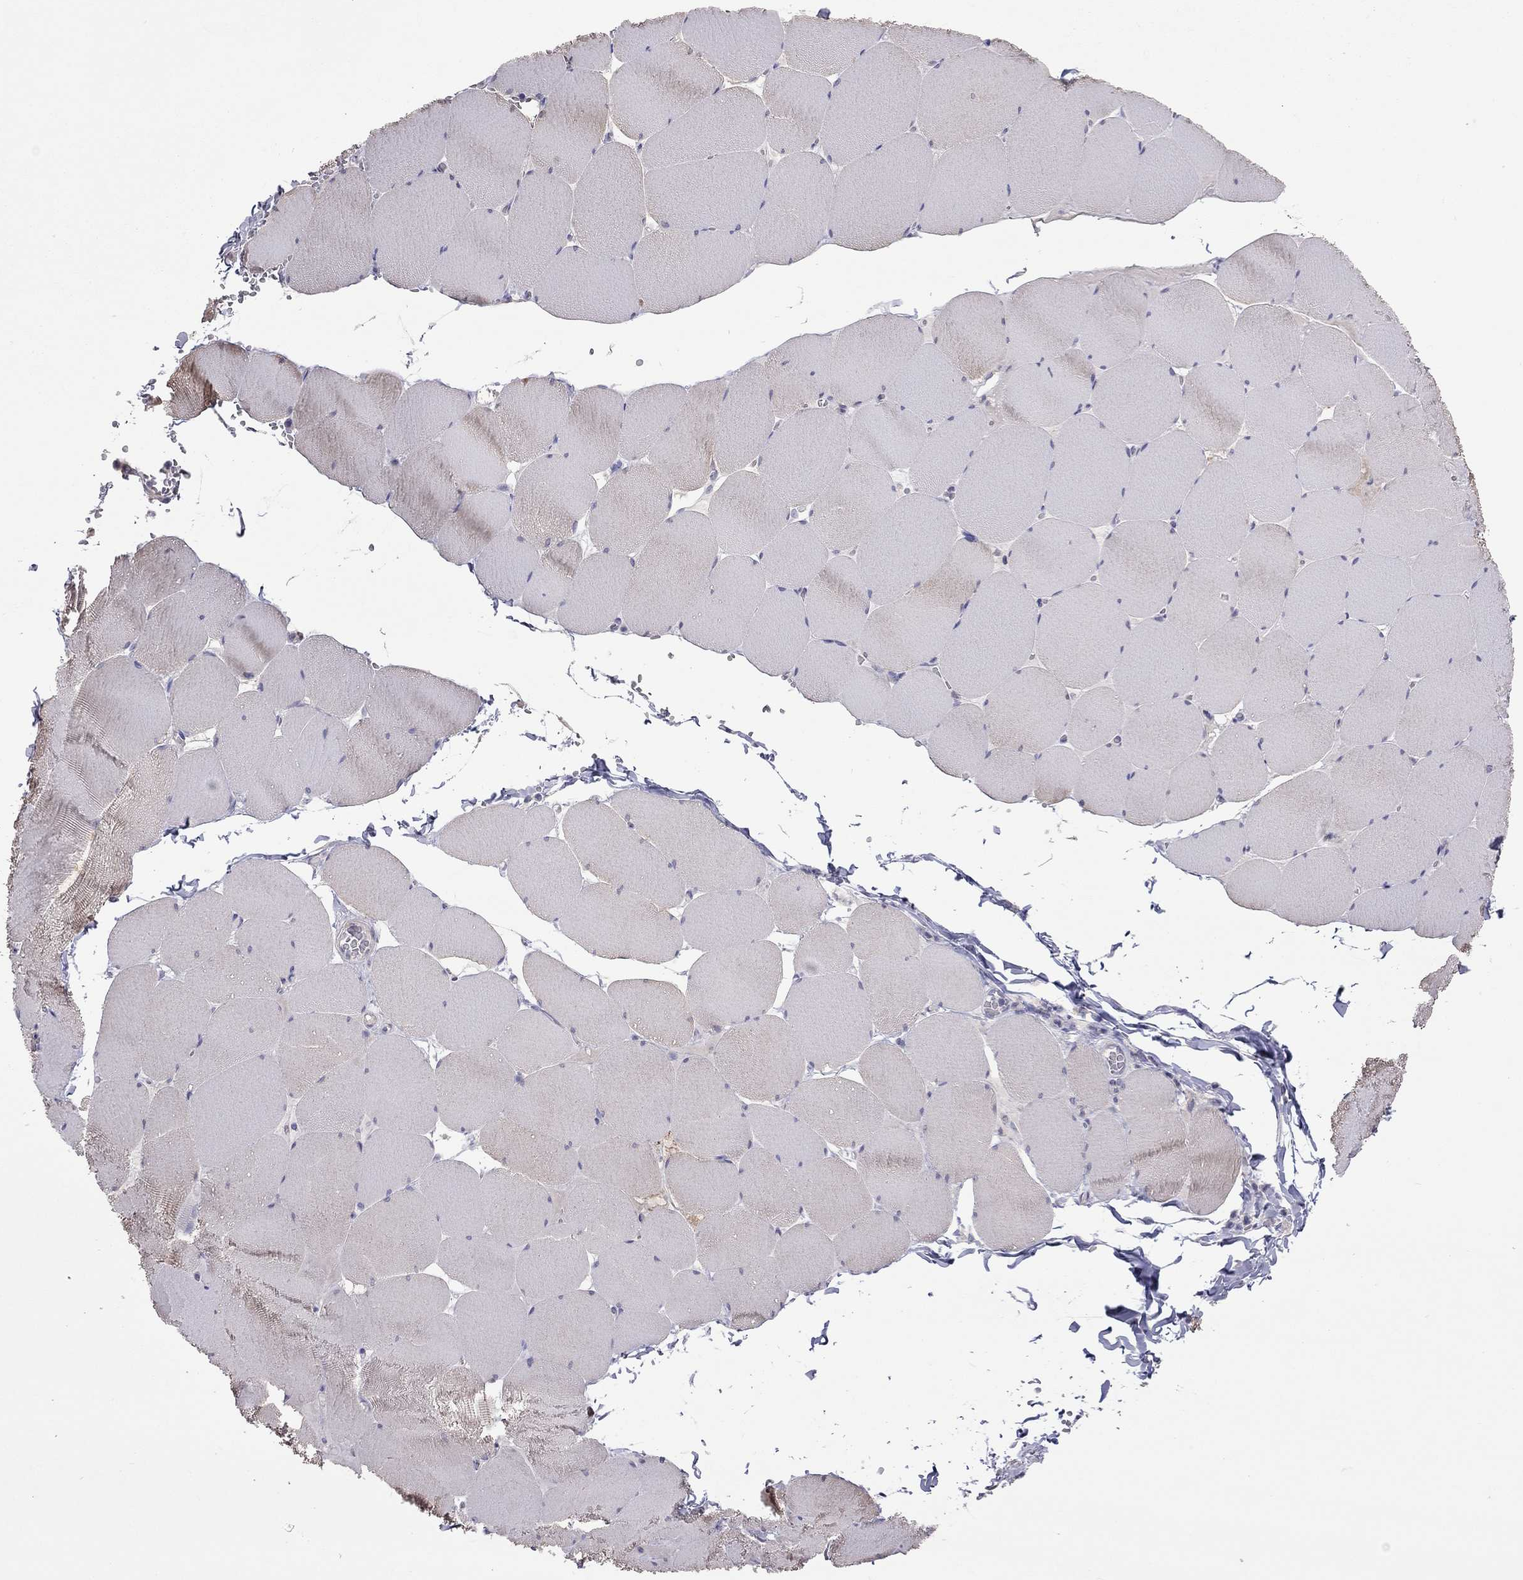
{"staining": {"intensity": "negative", "quantity": "none", "location": "none"}, "tissue": "skeletal muscle", "cell_type": "Myocytes", "image_type": "normal", "snomed": [{"axis": "morphology", "description": "Normal tissue, NOS"}, {"axis": "morphology", "description": "Malignant melanoma, Metastatic site"}, {"axis": "topography", "description": "Skeletal muscle"}], "caption": "The histopathology image displays no significant staining in myocytes of skeletal muscle. (Stains: DAB immunohistochemistry with hematoxylin counter stain, Microscopy: brightfield microscopy at high magnification).", "gene": "FEZ1", "patient": {"sex": "male", "age": 50}}